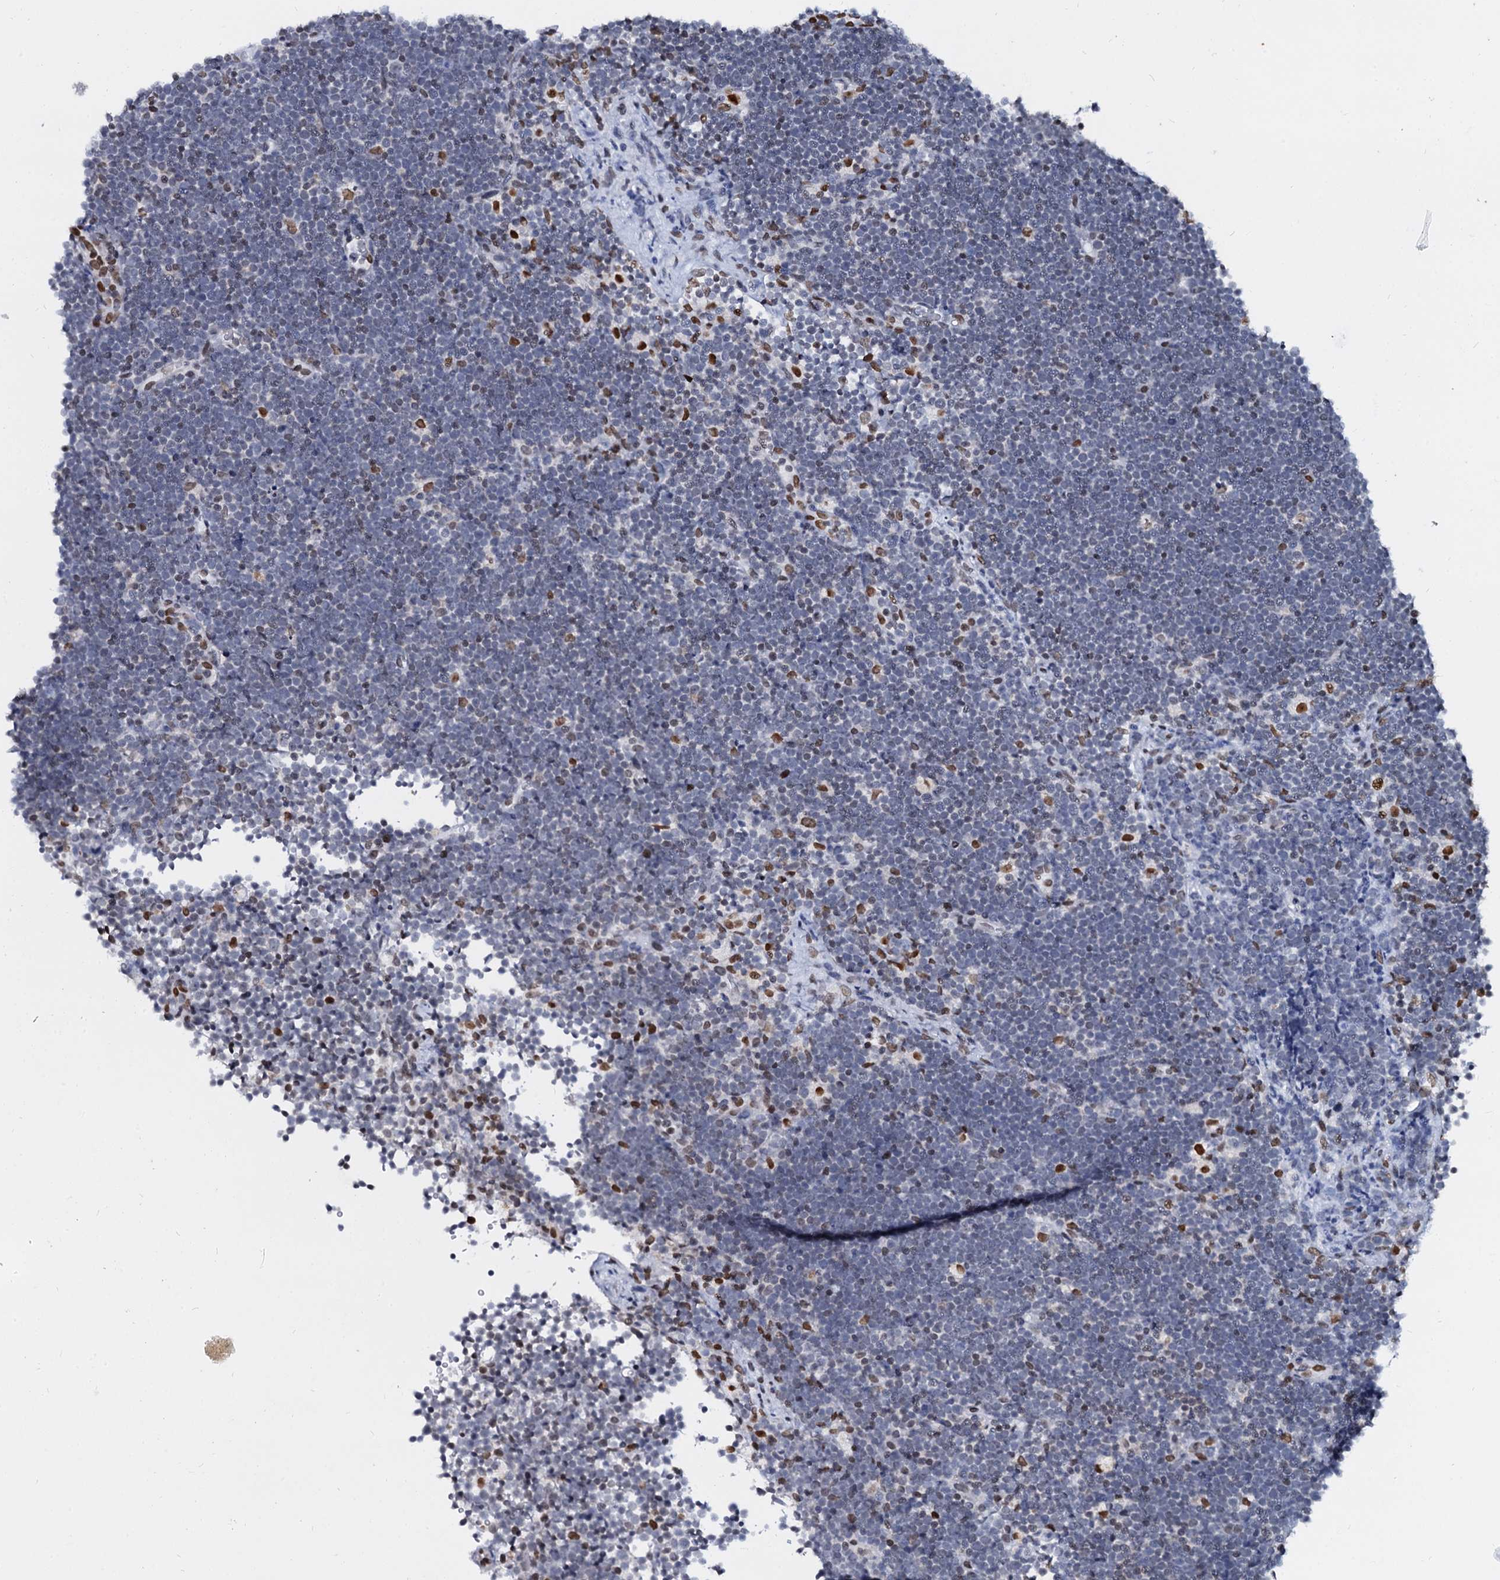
{"staining": {"intensity": "negative", "quantity": "none", "location": "none"}, "tissue": "lymphoma", "cell_type": "Tumor cells", "image_type": "cancer", "snomed": [{"axis": "morphology", "description": "Malignant lymphoma, non-Hodgkin's type, High grade"}, {"axis": "topography", "description": "Lymph node"}], "caption": "Tumor cells are negative for protein expression in human high-grade malignant lymphoma, non-Hodgkin's type.", "gene": "CMAS", "patient": {"sex": "male", "age": 13}}